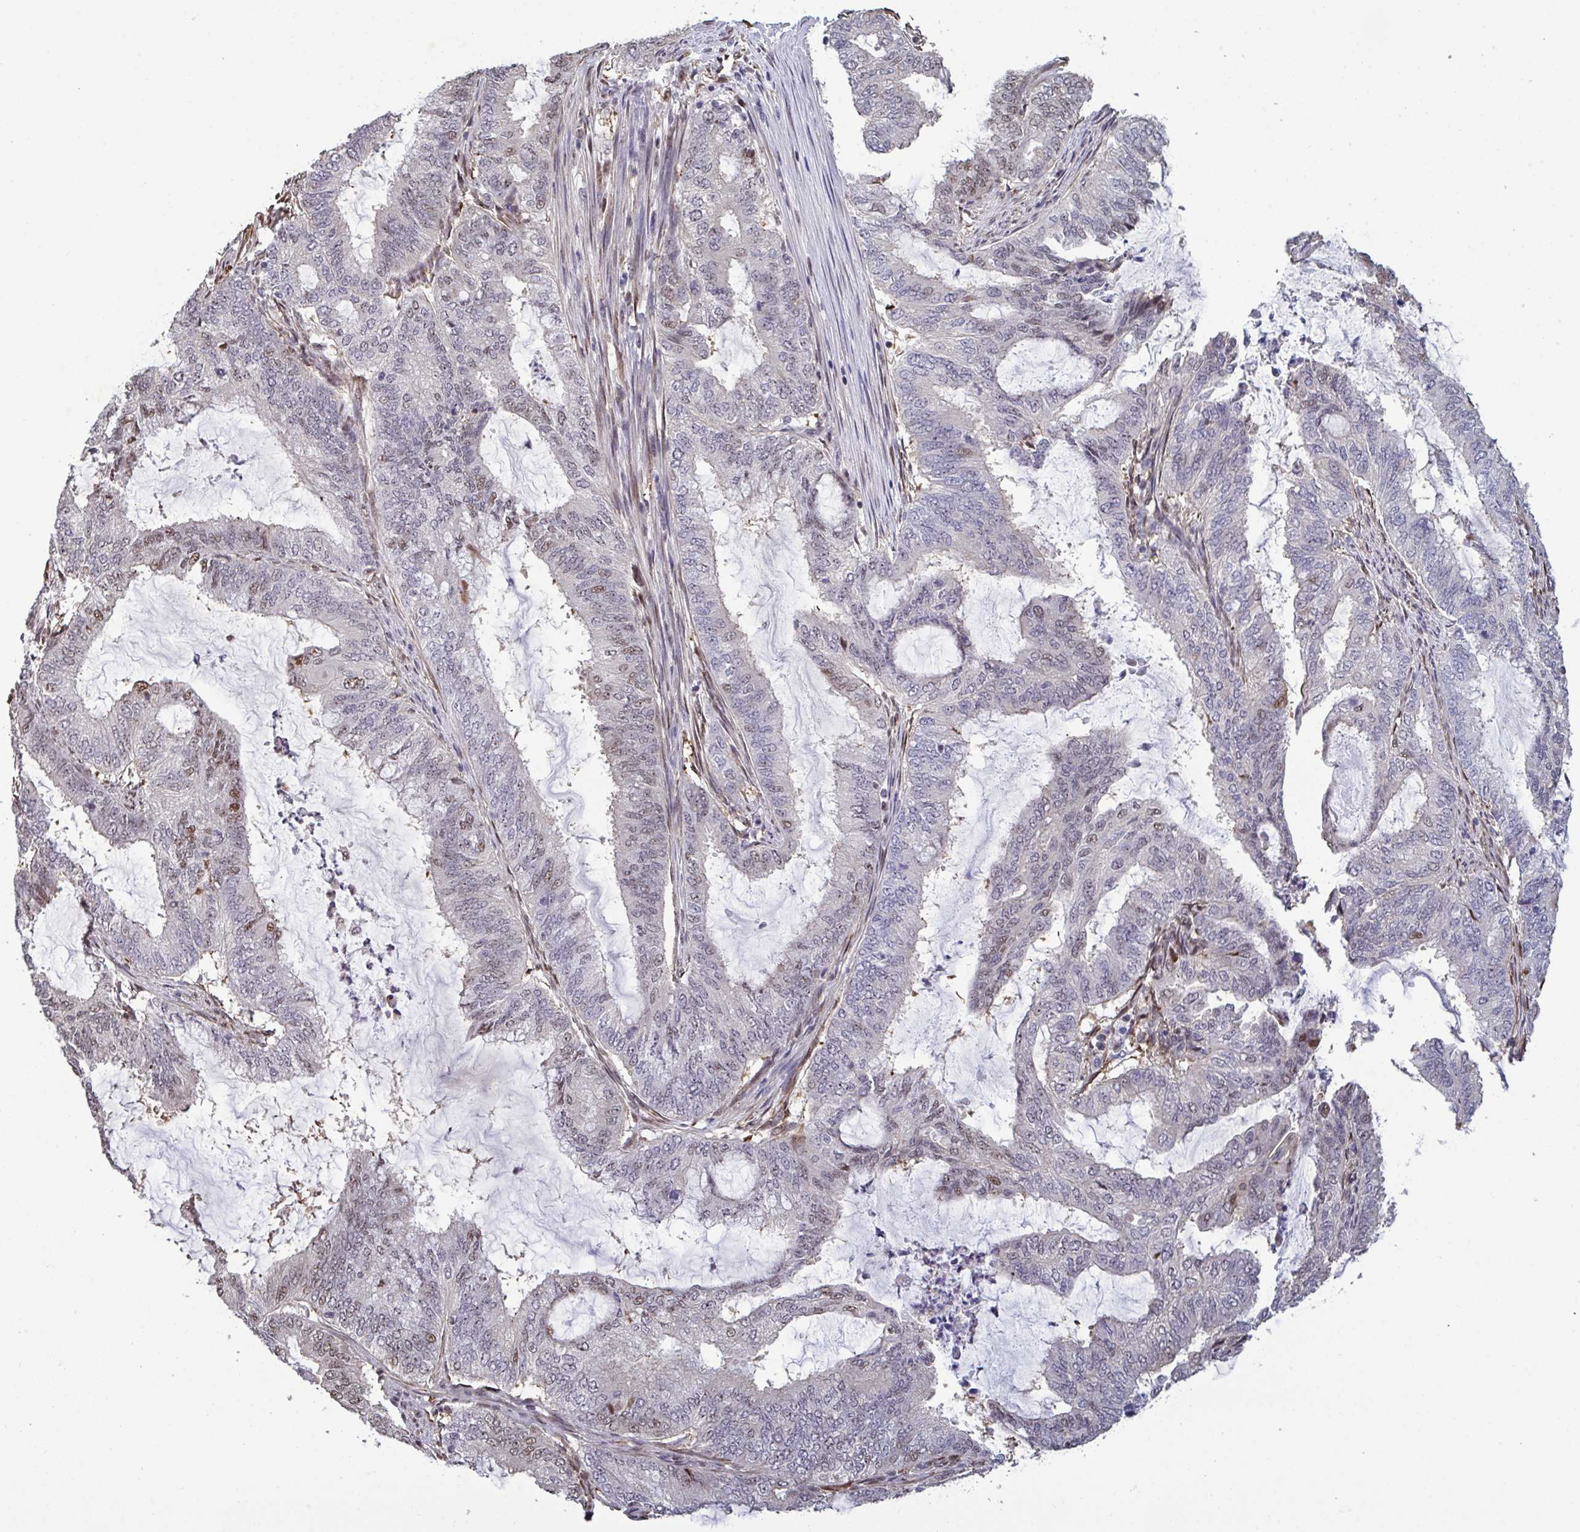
{"staining": {"intensity": "moderate", "quantity": "<25%", "location": "nuclear"}, "tissue": "endometrial cancer", "cell_type": "Tumor cells", "image_type": "cancer", "snomed": [{"axis": "morphology", "description": "Adenocarcinoma, NOS"}, {"axis": "topography", "description": "Endometrium"}], "caption": "Endometrial cancer (adenocarcinoma) stained for a protein displays moderate nuclear positivity in tumor cells. Using DAB (brown) and hematoxylin (blue) stains, captured at high magnification using brightfield microscopy.", "gene": "PELI2", "patient": {"sex": "female", "age": 51}}